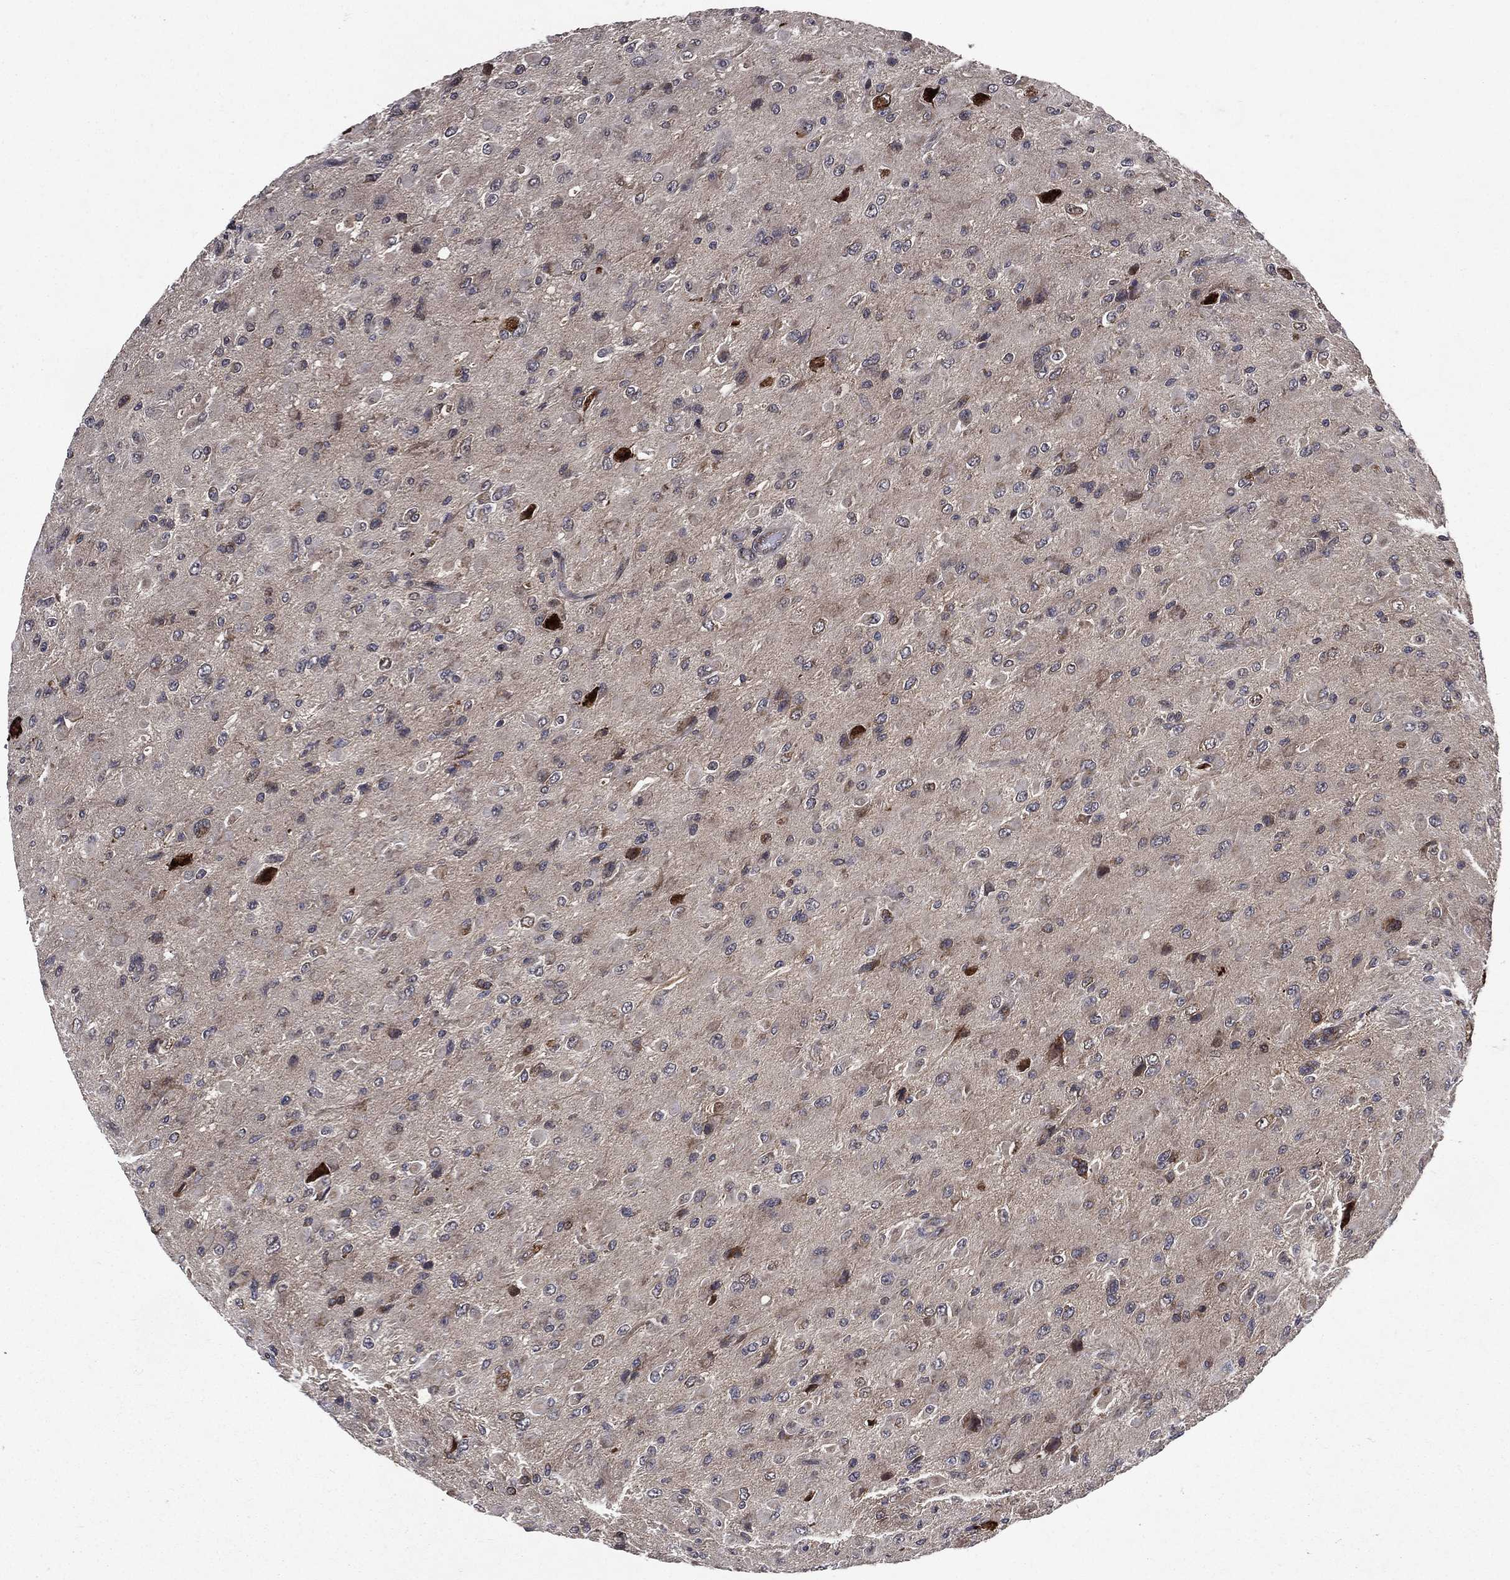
{"staining": {"intensity": "moderate", "quantity": "25%-75%", "location": "cytoplasmic/membranous"}, "tissue": "glioma", "cell_type": "Tumor cells", "image_type": "cancer", "snomed": [{"axis": "morphology", "description": "Glioma, malignant, High grade"}, {"axis": "topography", "description": "Cerebral cortex"}], "caption": "Moderate cytoplasmic/membranous protein expression is seen in approximately 25%-75% of tumor cells in glioma.", "gene": "RAB11FIP4", "patient": {"sex": "male", "age": 35}}